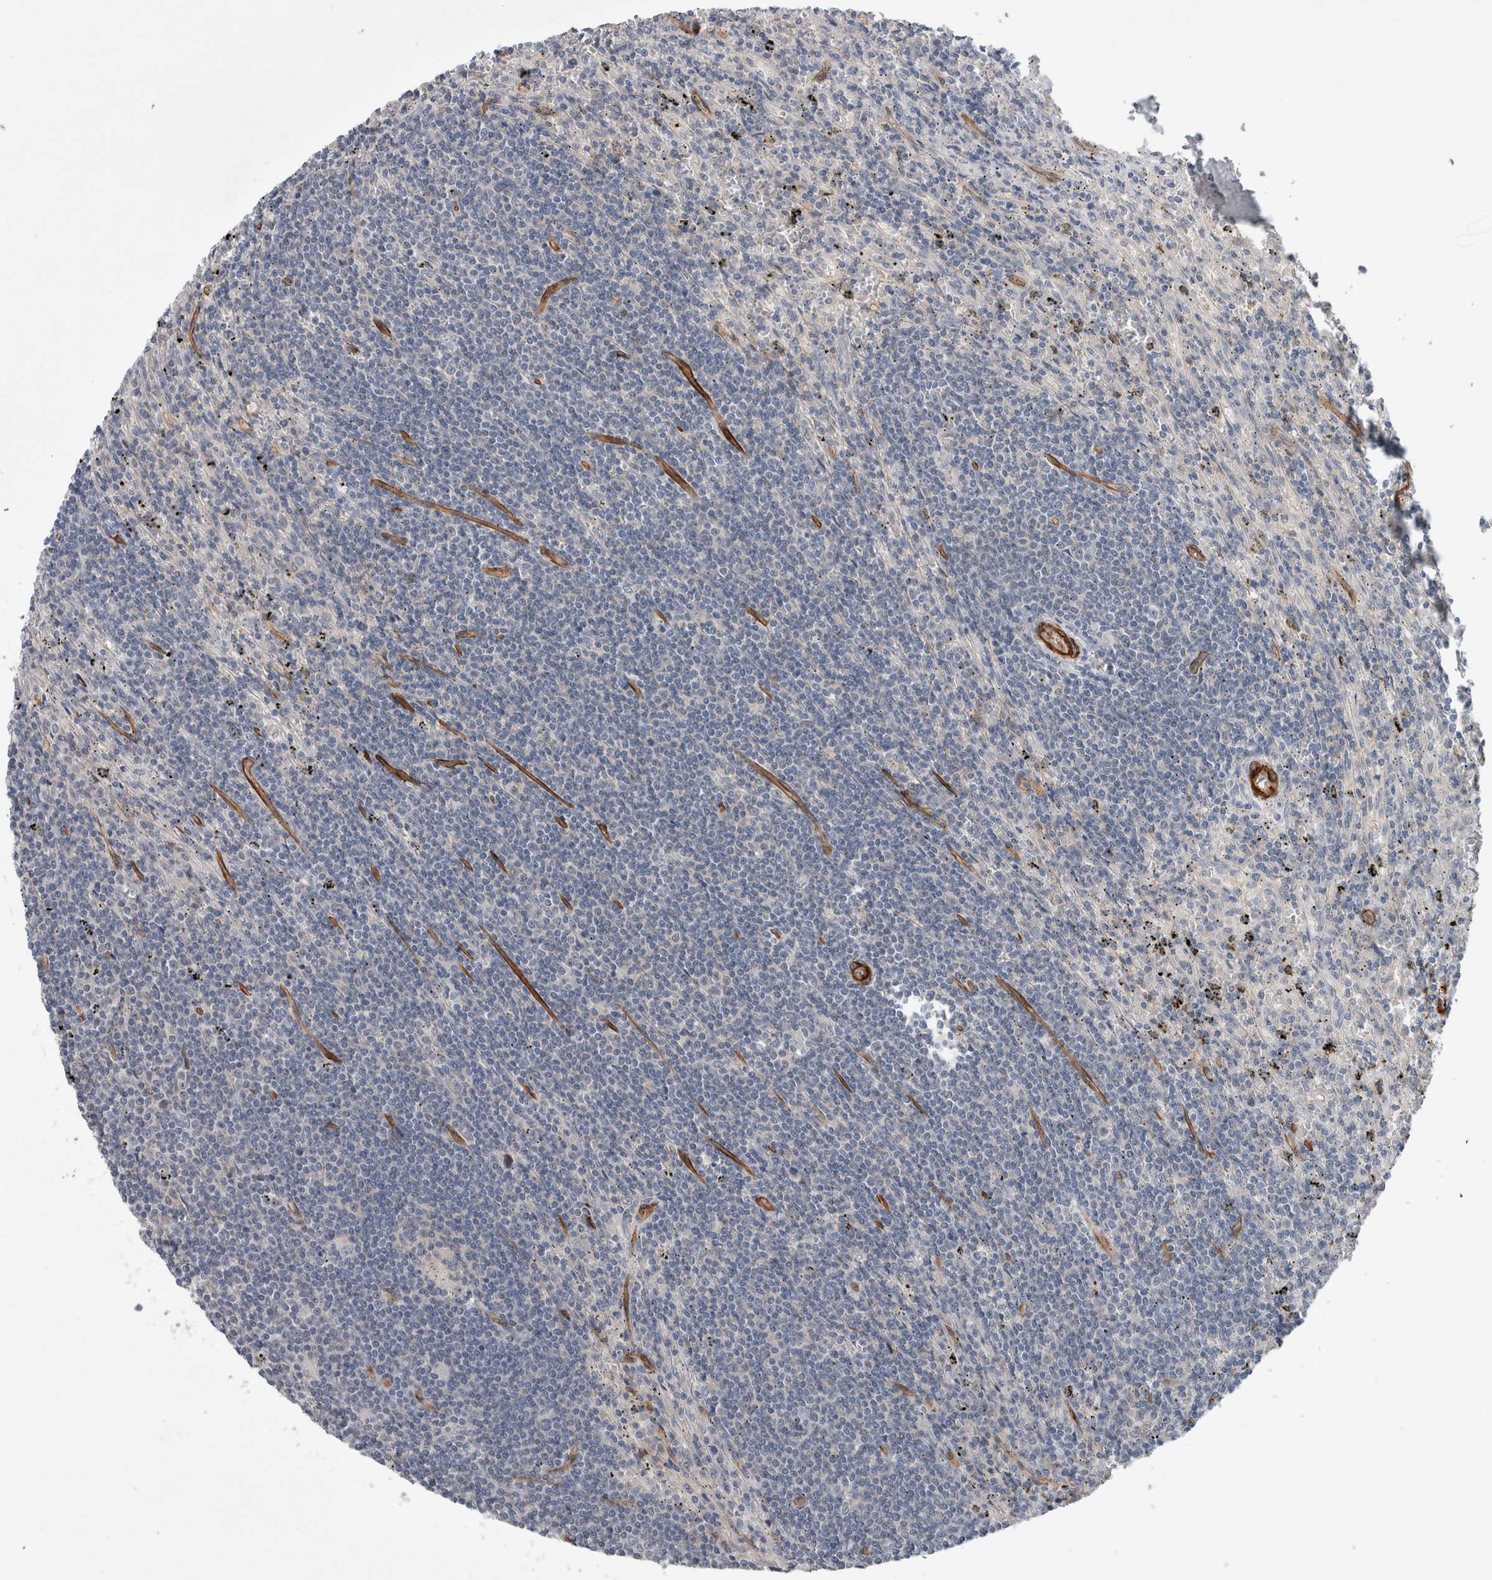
{"staining": {"intensity": "negative", "quantity": "none", "location": "none"}, "tissue": "lymphoma", "cell_type": "Tumor cells", "image_type": "cancer", "snomed": [{"axis": "morphology", "description": "Malignant lymphoma, non-Hodgkin's type, Low grade"}, {"axis": "topography", "description": "Spleen"}], "caption": "High power microscopy histopathology image of an immunohistochemistry micrograph of low-grade malignant lymphoma, non-Hodgkin's type, revealing no significant positivity in tumor cells.", "gene": "BCAM", "patient": {"sex": "male", "age": 76}}